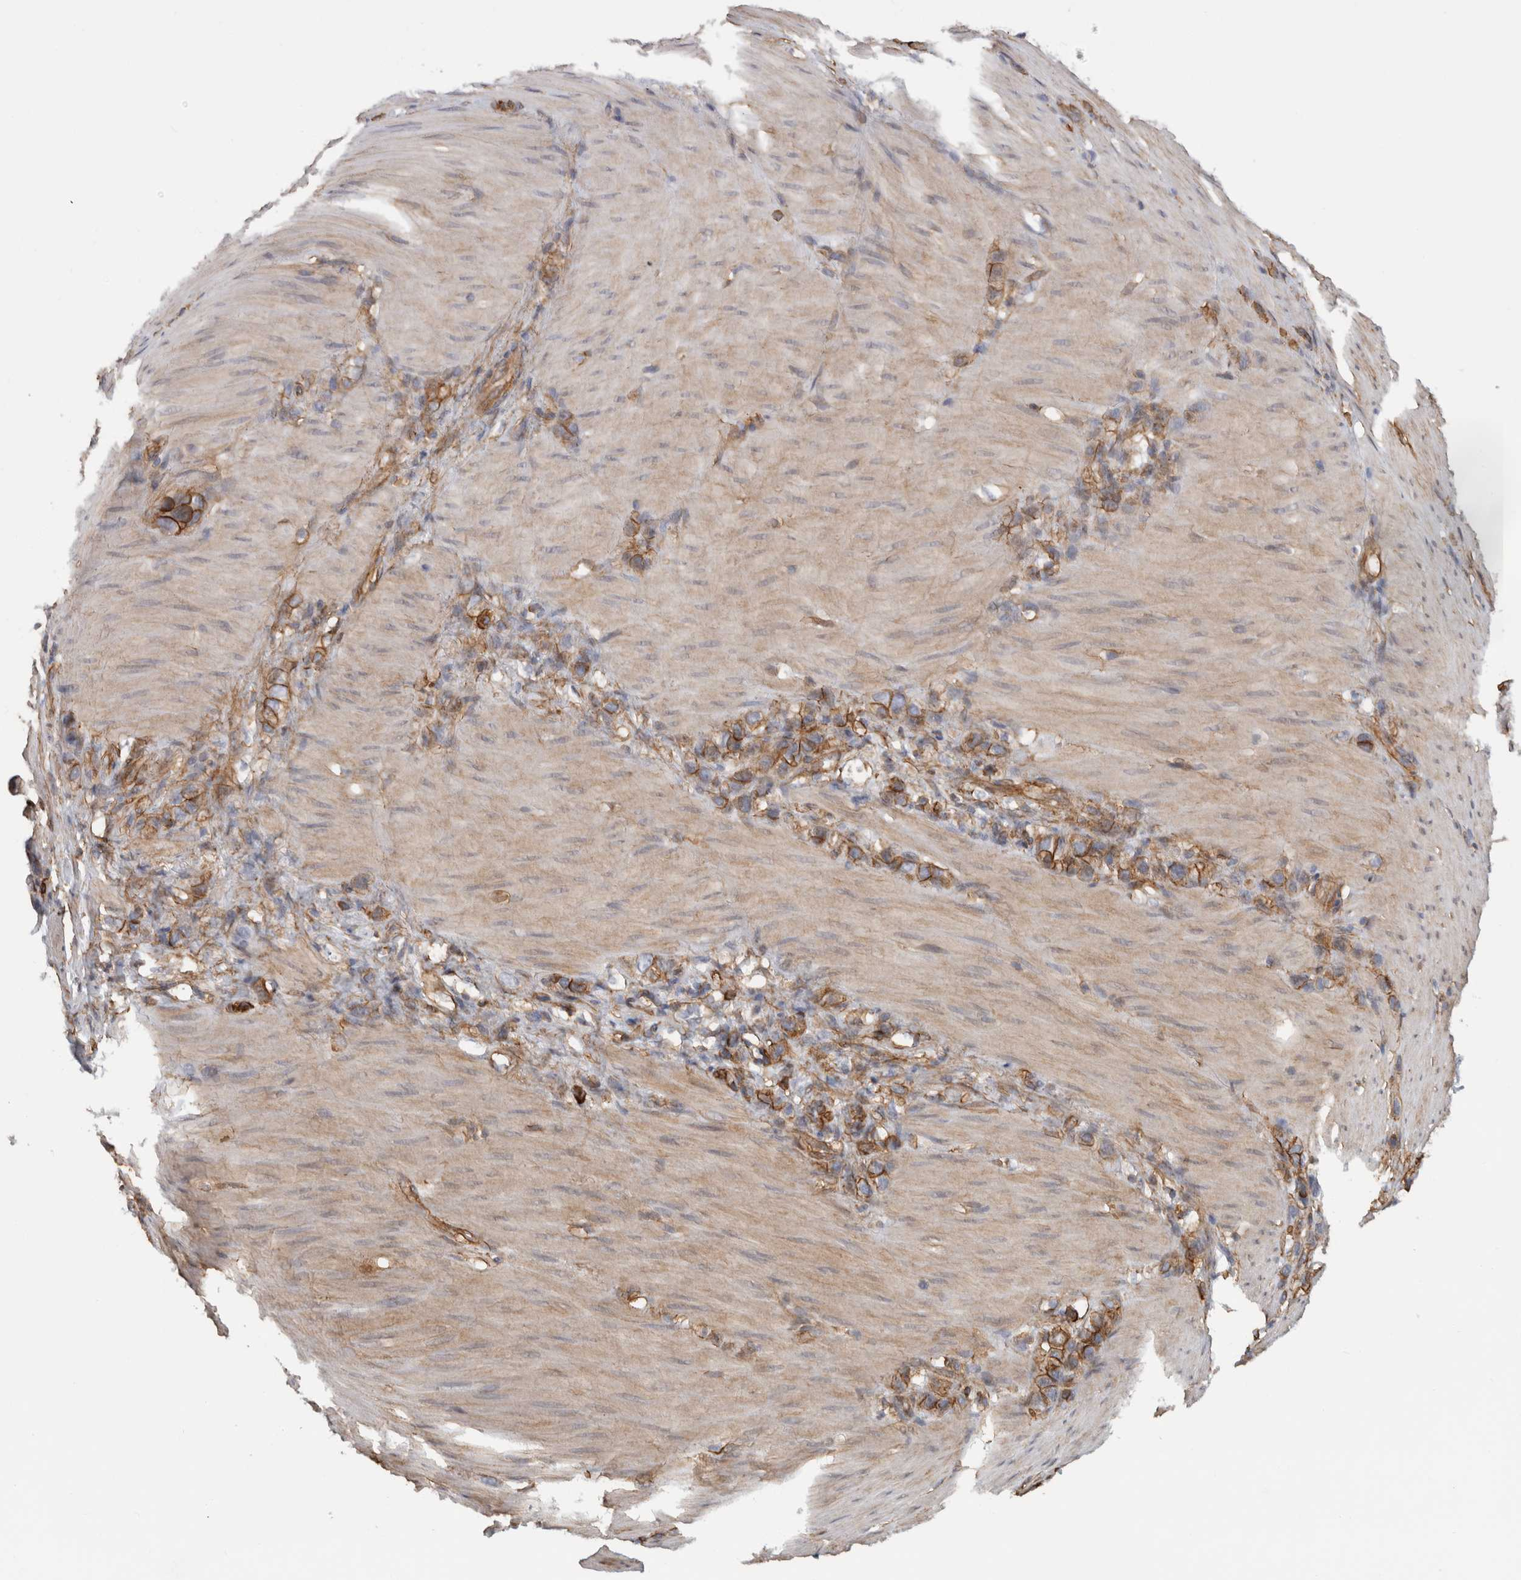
{"staining": {"intensity": "moderate", "quantity": ">75%", "location": "cytoplasmic/membranous"}, "tissue": "stomach cancer", "cell_type": "Tumor cells", "image_type": "cancer", "snomed": [{"axis": "morphology", "description": "Normal tissue, NOS"}, {"axis": "morphology", "description": "Adenocarcinoma, NOS"}, {"axis": "morphology", "description": "Adenocarcinoma, High grade"}, {"axis": "topography", "description": "Stomach, upper"}, {"axis": "topography", "description": "Stomach"}], "caption": "Moderate cytoplasmic/membranous expression for a protein is seen in about >75% of tumor cells of stomach adenocarcinoma using immunohistochemistry (IHC).", "gene": "AHNAK", "patient": {"sex": "female", "age": 65}}